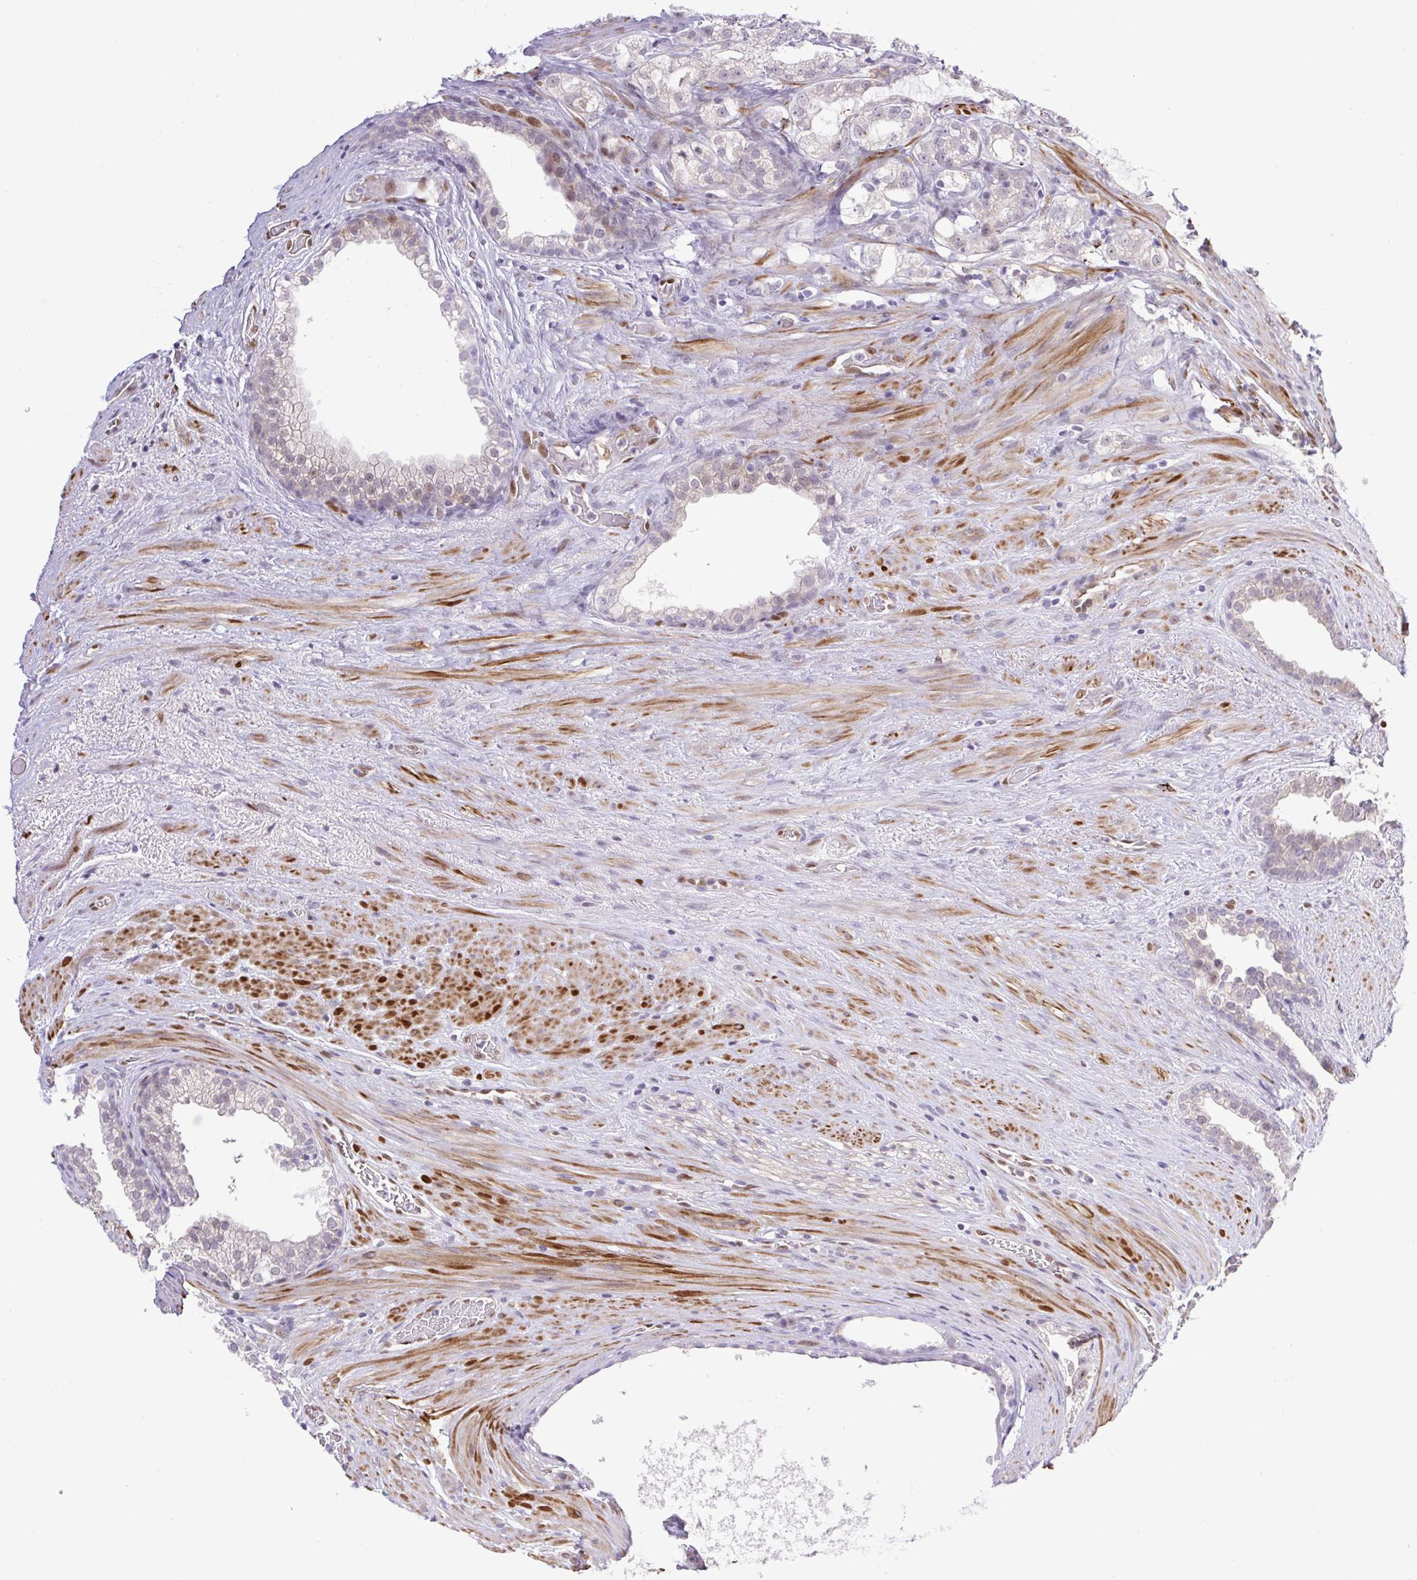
{"staining": {"intensity": "negative", "quantity": "none", "location": "none"}, "tissue": "prostate cancer", "cell_type": "Tumor cells", "image_type": "cancer", "snomed": [{"axis": "morphology", "description": "Adenocarcinoma, High grade"}, {"axis": "topography", "description": "Prostate"}], "caption": "DAB immunohistochemical staining of human prostate adenocarcinoma (high-grade) exhibits no significant positivity in tumor cells.", "gene": "ERG", "patient": {"sex": "male", "age": 65}}